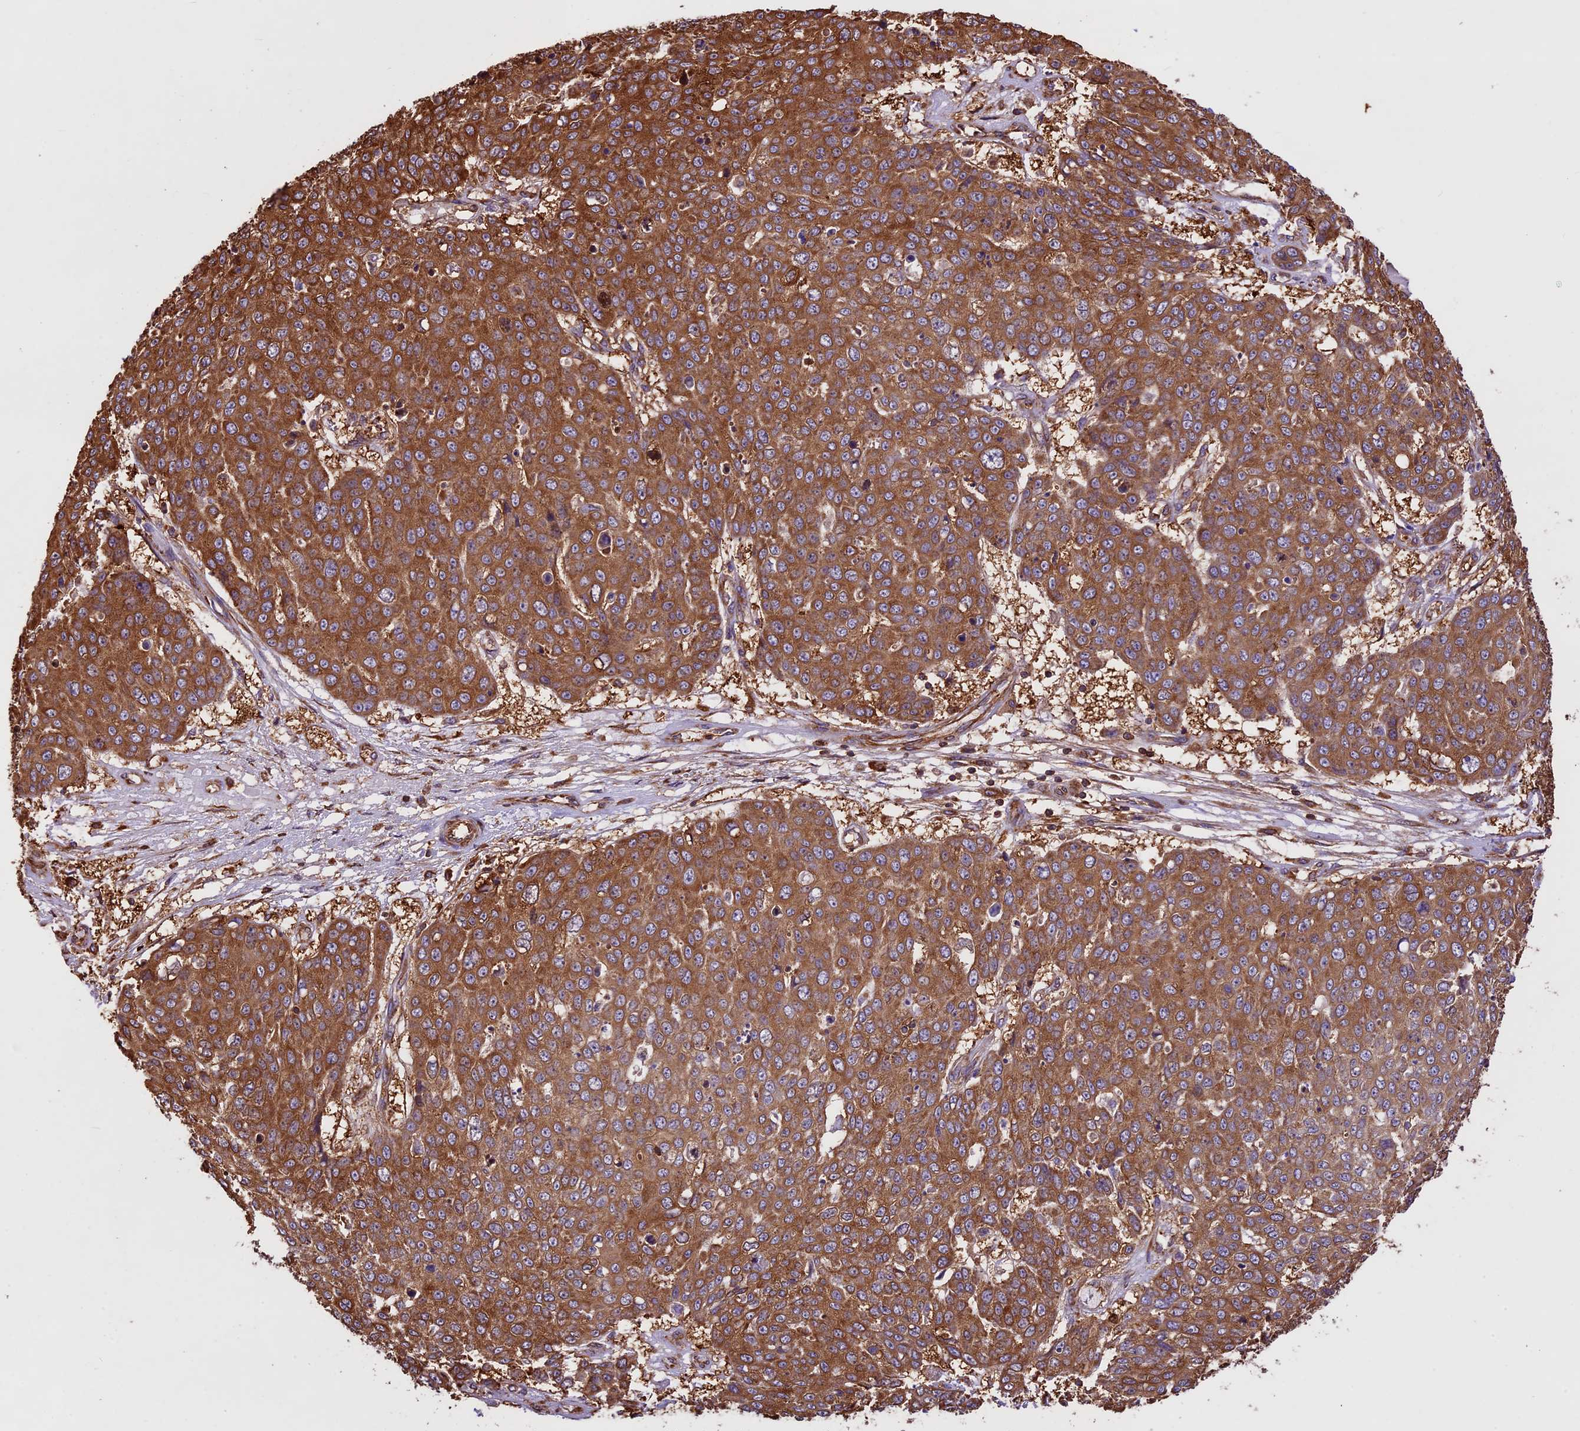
{"staining": {"intensity": "strong", "quantity": ">75%", "location": "cytoplasmic/membranous"}, "tissue": "skin cancer", "cell_type": "Tumor cells", "image_type": "cancer", "snomed": [{"axis": "morphology", "description": "Normal tissue, NOS"}, {"axis": "morphology", "description": "Squamous cell carcinoma, NOS"}, {"axis": "topography", "description": "Skin"}], "caption": "Immunohistochemistry image of neoplastic tissue: squamous cell carcinoma (skin) stained using IHC displays high levels of strong protein expression localized specifically in the cytoplasmic/membranous of tumor cells, appearing as a cytoplasmic/membranous brown color.", "gene": "KARS1", "patient": {"sex": "male", "age": 72}}